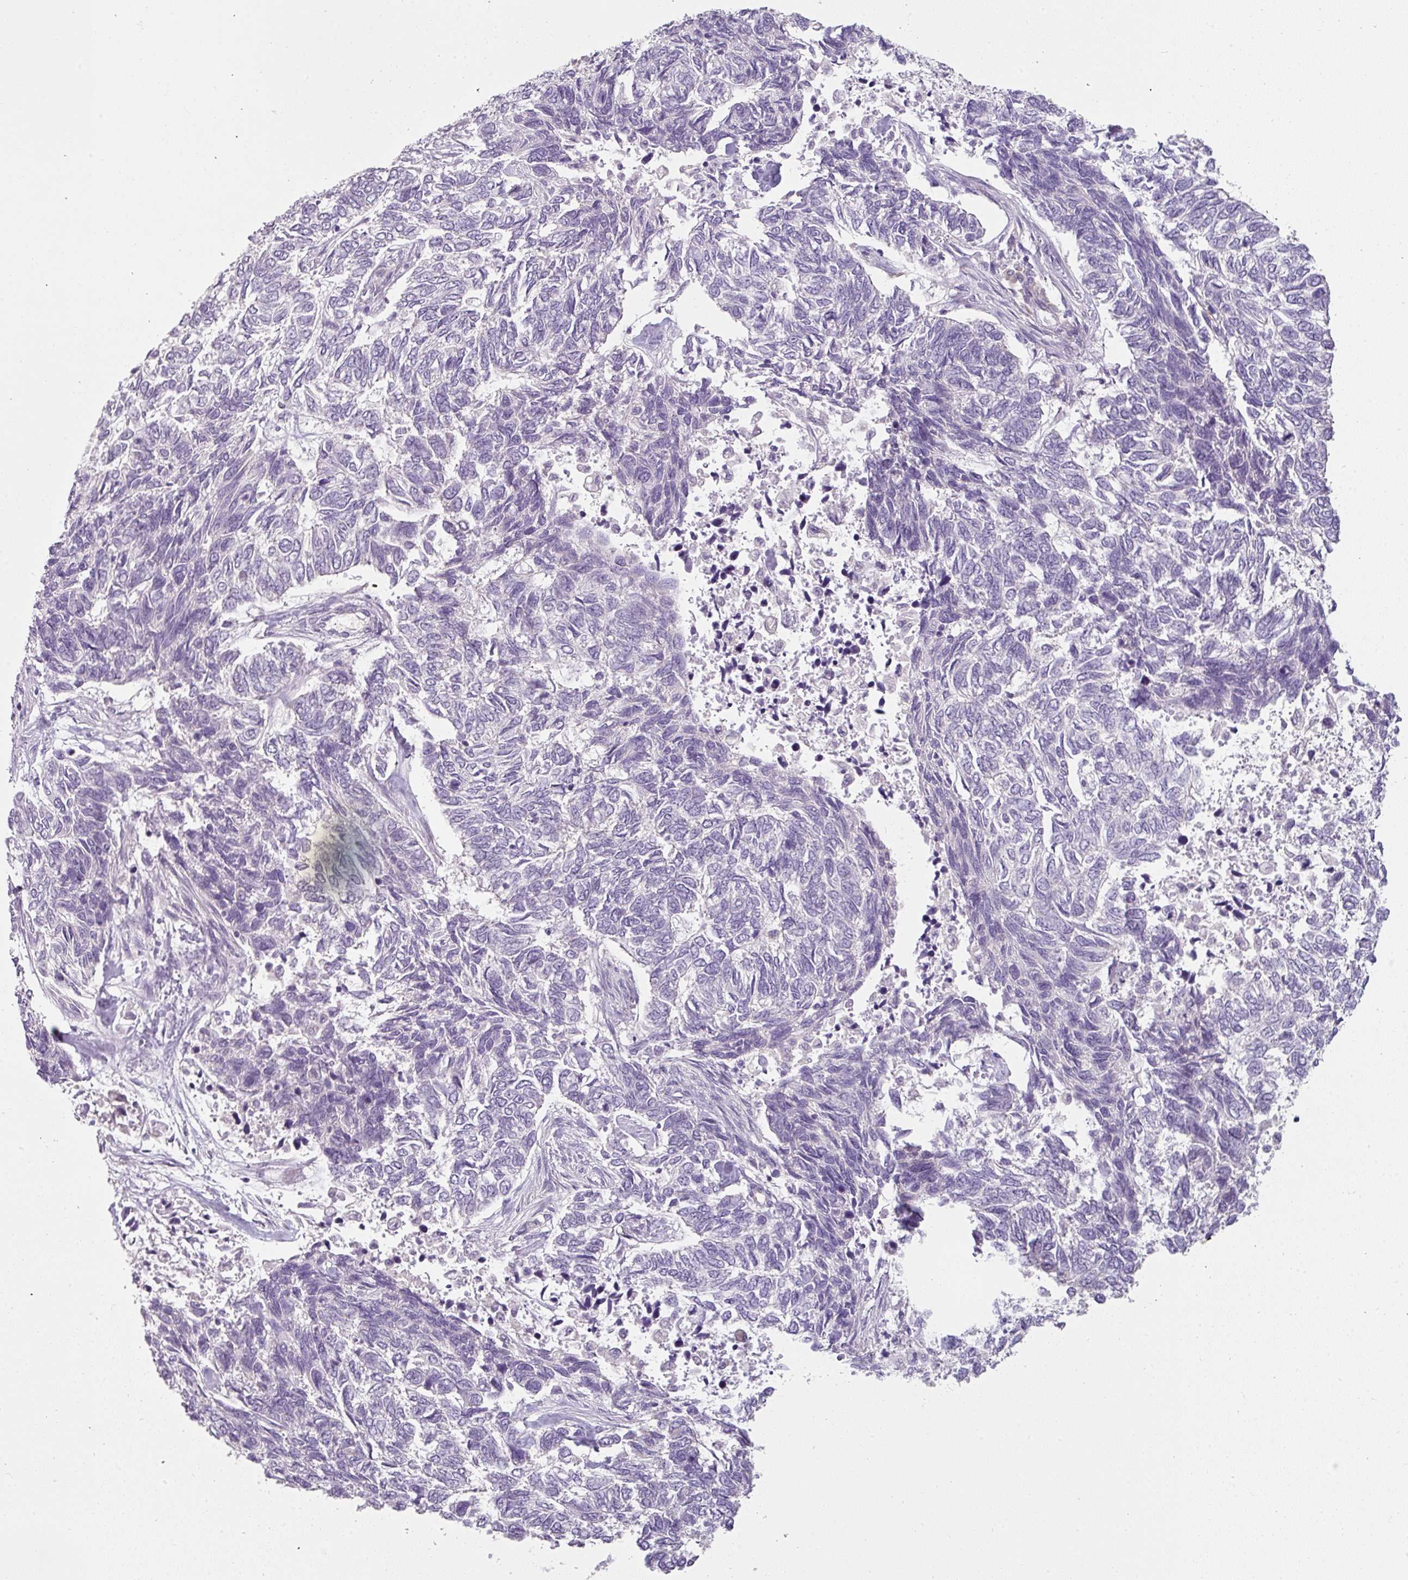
{"staining": {"intensity": "negative", "quantity": "none", "location": "none"}, "tissue": "skin cancer", "cell_type": "Tumor cells", "image_type": "cancer", "snomed": [{"axis": "morphology", "description": "Basal cell carcinoma"}, {"axis": "topography", "description": "Skin"}], "caption": "An immunohistochemistry (IHC) histopathology image of basal cell carcinoma (skin) is shown. There is no staining in tumor cells of basal cell carcinoma (skin). (Immunohistochemistry, brightfield microscopy, high magnification).", "gene": "FHAD1", "patient": {"sex": "female", "age": 65}}